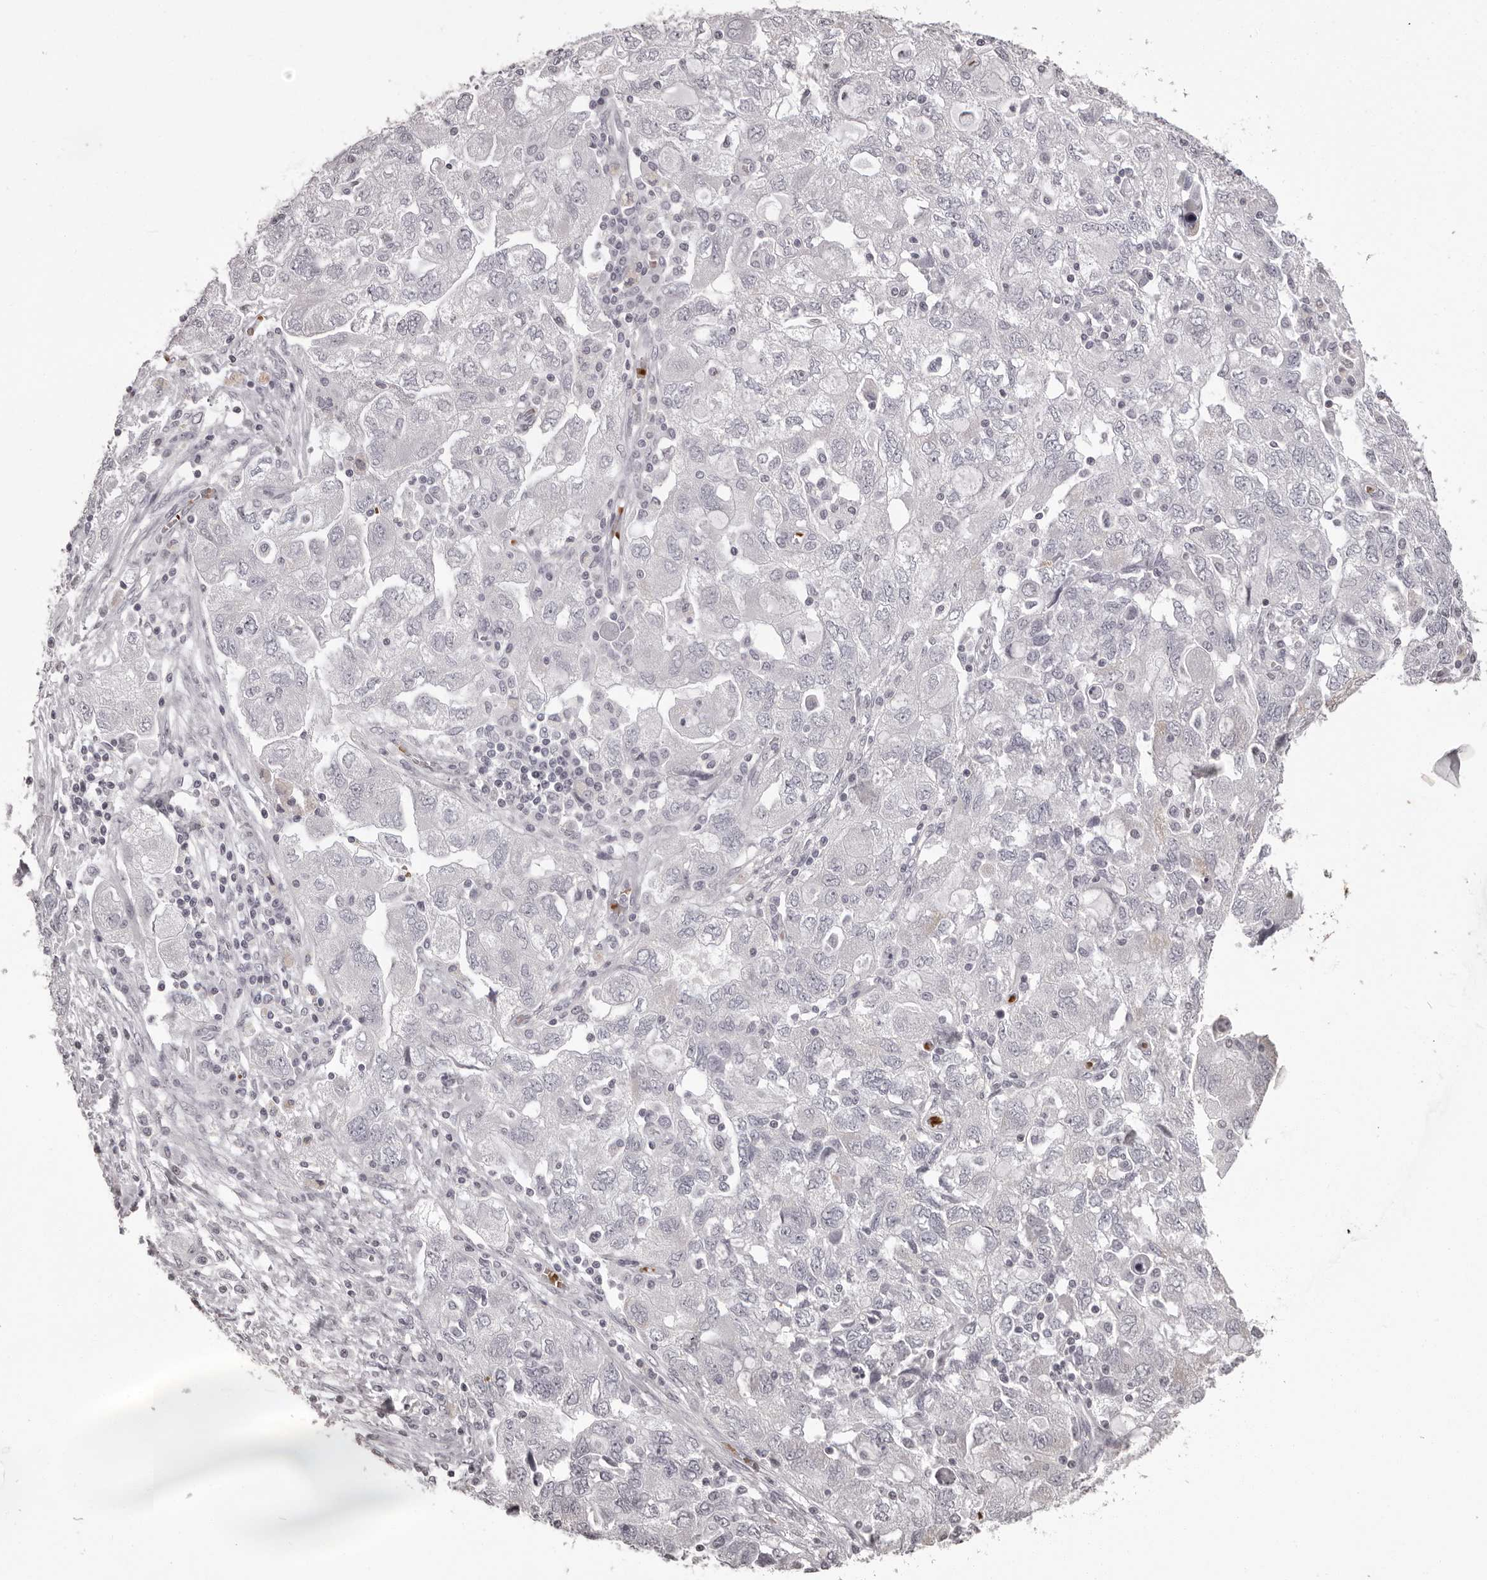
{"staining": {"intensity": "negative", "quantity": "none", "location": "none"}, "tissue": "ovarian cancer", "cell_type": "Tumor cells", "image_type": "cancer", "snomed": [{"axis": "morphology", "description": "Carcinoma, NOS"}, {"axis": "morphology", "description": "Cystadenocarcinoma, serous, NOS"}, {"axis": "topography", "description": "Ovary"}], "caption": "Tumor cells show no significant expression in ovarian carcinoma.", "gene": "C8orf74", "patient": {"sex": "female", "age": 69}}